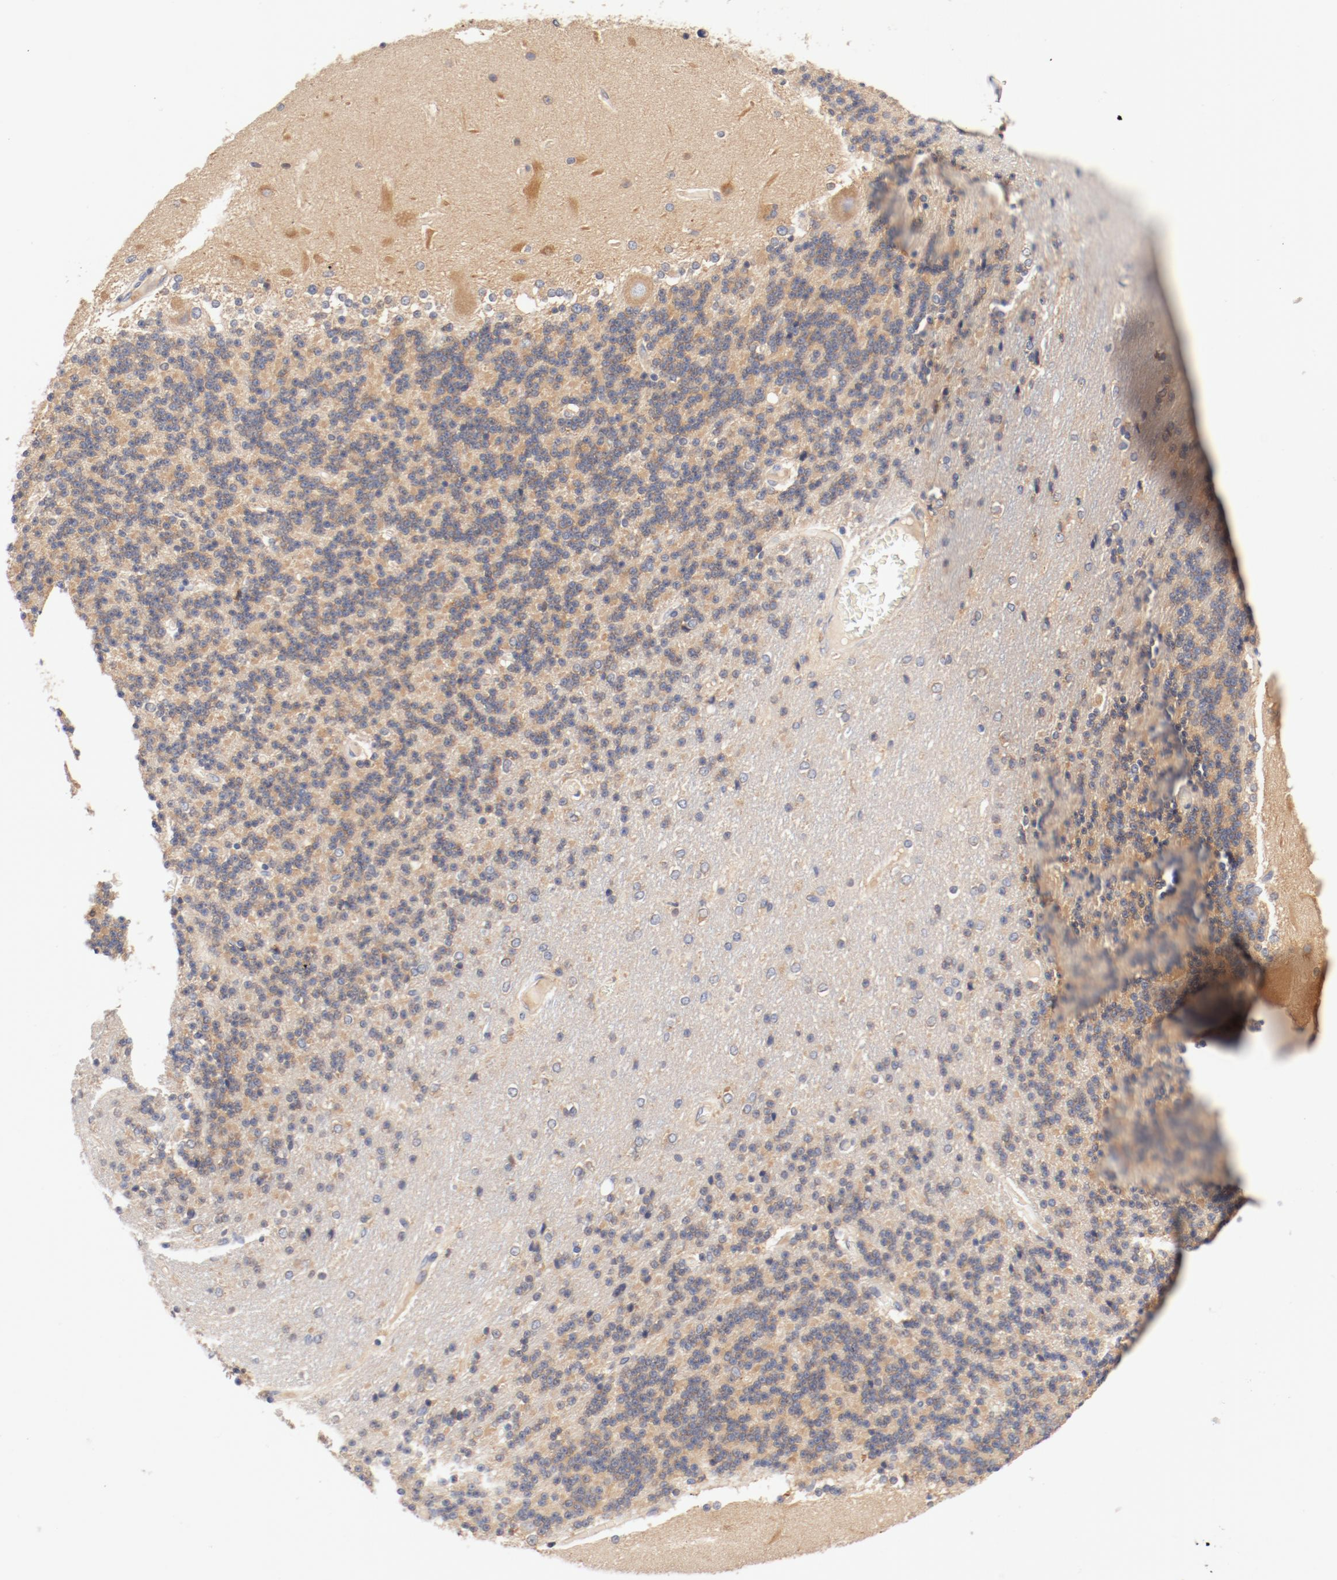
{"staining": {"intensity": "weak", "quantity": ">75%", "location": "cytoplasmic/membranous"}, "tissue": "cerebellum", "cell_type": "Cells in granular layer", "image_type": "normal", "snomed": [{"axis": "morphology", "description": "Normal tissue, NOS"}, {"axis": "topography", "description": "Cerebellum"}], "caption": "A low amount of weak cytoplasmic/membranous positivity is appreciated in about >75% of cells in granular layer in normal cerebellum. (brown staining indicates protein expression, while blue staining denotes nuclei).", "gene": "DYNC1H1", "patient": {"sex": "female", "age": 54}}